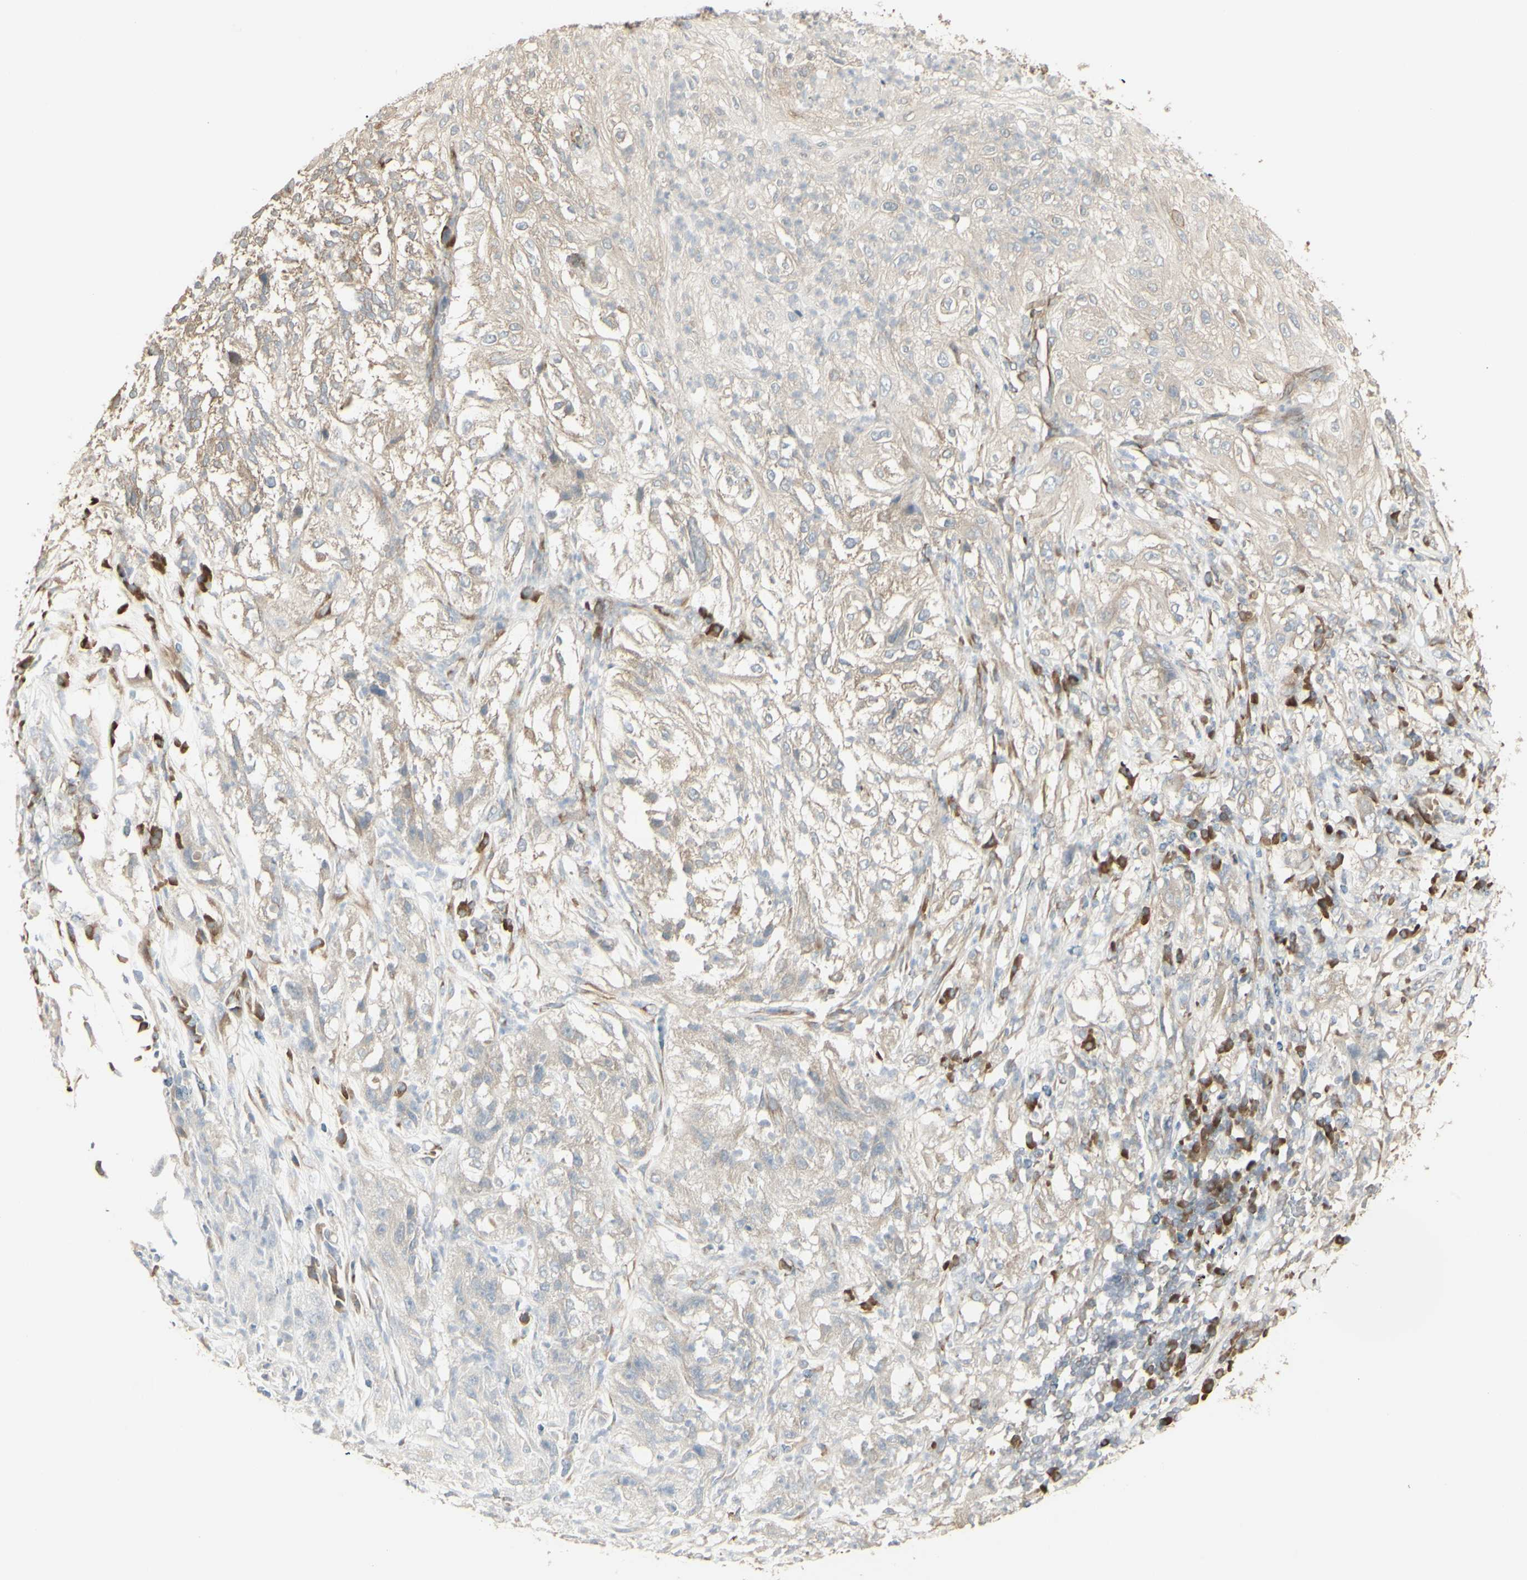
{"staining": {"intensity": "negative", "quantity": "none", "location": "none"}, "tissue": "lung cancer", "cell_type": "Tumor cells", "image_type": "cancer", "snomed": [{"axis": "morphology", "description": "Inflammation, NOS"}, {"axis": "morphology", "description": "Squamous cell carcinoma, NOS"}, {"axis": "topography", "description": "Lymph node"}, {"axis": "topography", "description": "Soft tissue"}, {"axis": "topography", "description": "Lung"}], "caption": "Protein analysis of lung cancer (squamous cell carcinoma) displays no significant expression in tumor cells.", "gene": "EEF1B2", "patient": {"sex": "male", "age": 66}}